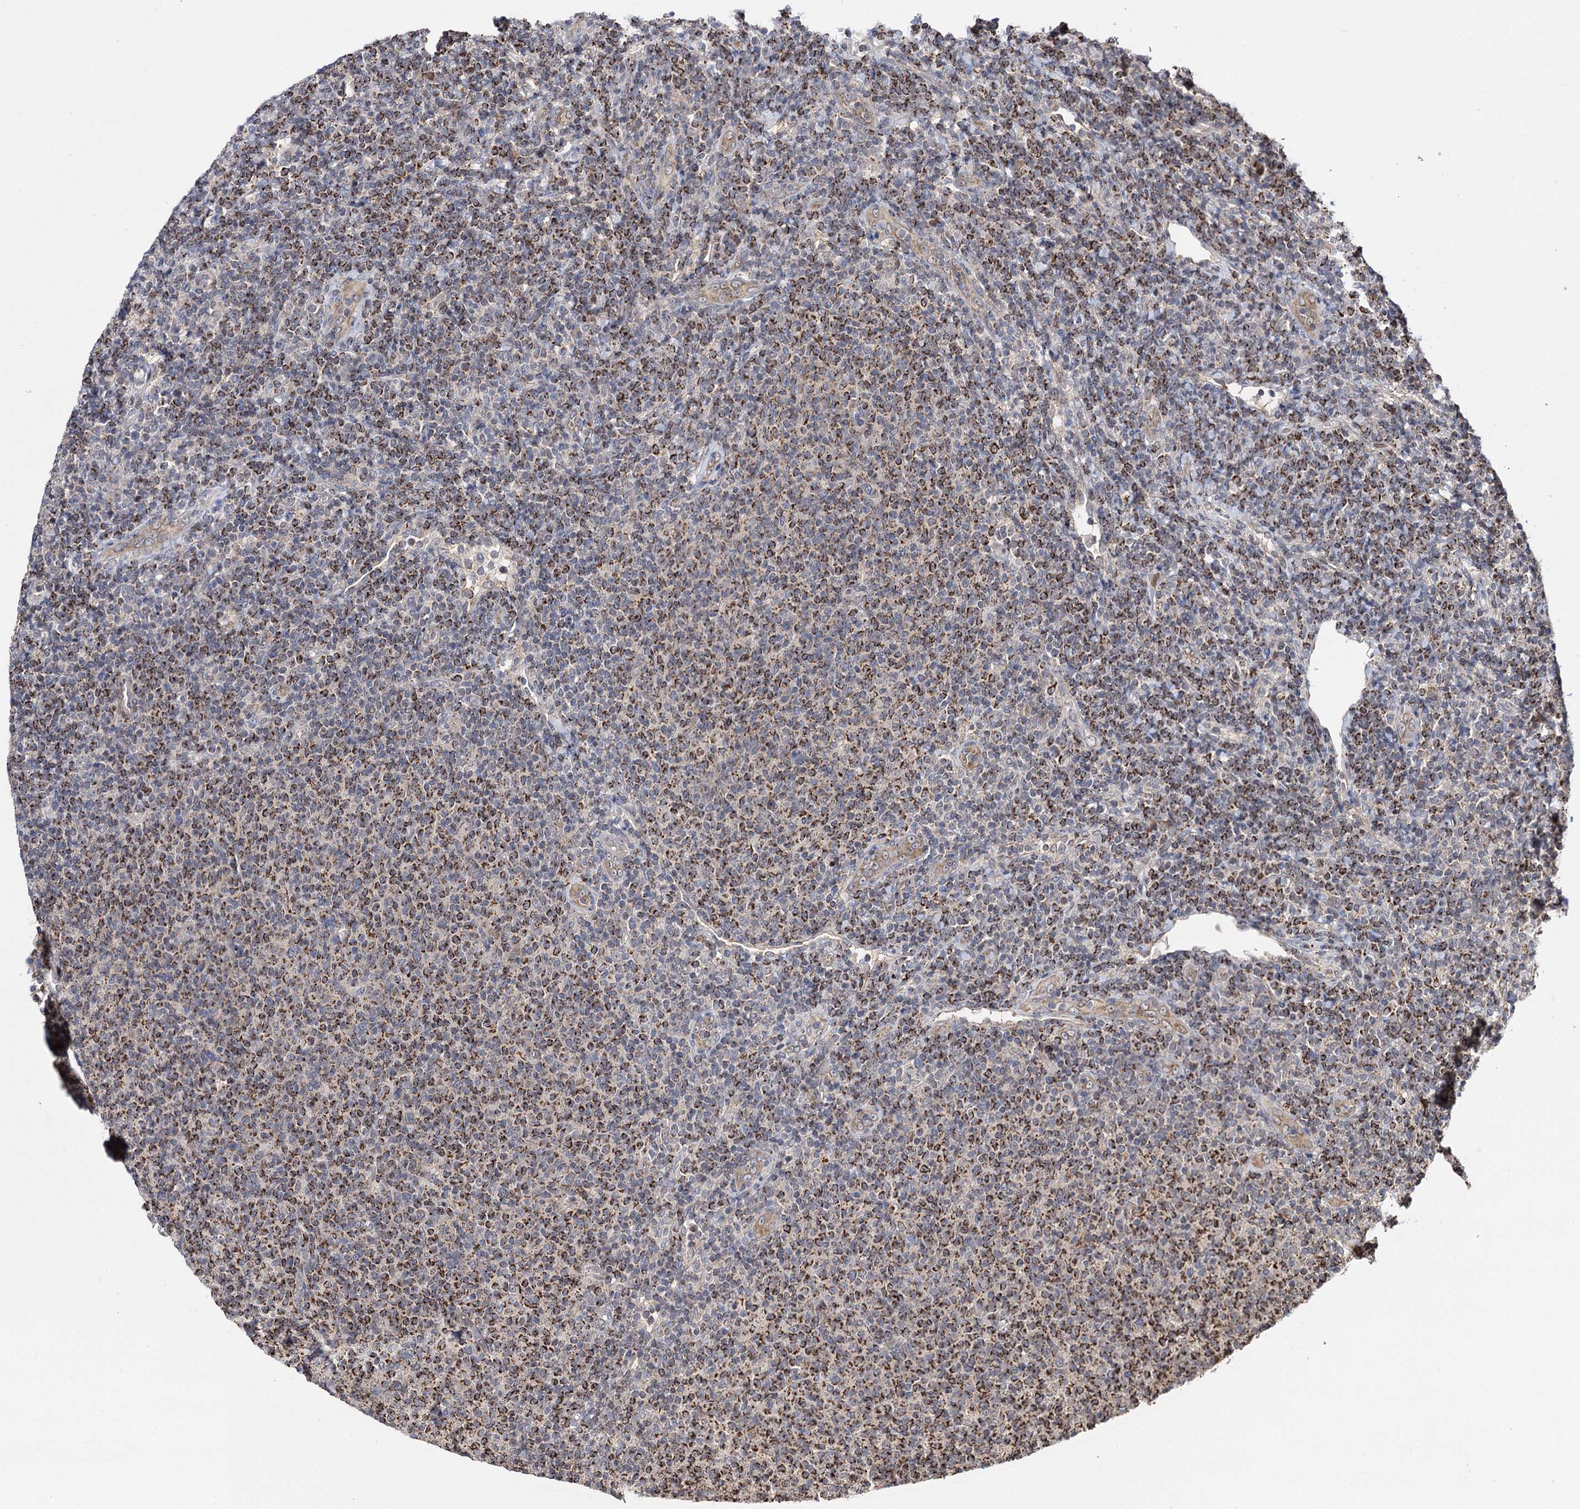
{"staining": {"intensity": "moderate", "quantity": ">75%", "location": "cytoplasmic/membranous"}, "tissue": "lymphoma", "cell_type": "Tumor cells", "image_type": "cancer", "snomed": [{"axis": "morphology", "description": "Malignant lymphoma, non-Hodgkin's type, Low grade"}, {"axis": "topography", "description": "Lymph node"}], "caption": "There is medium levels of moderate cytoplasmic/membranous expression in tumor cells of lymphoma, as demonstrated by immunohistochemical staining (brown color).", "gene": "CEP76", "patient": {"sex": "male", "age": 66}}